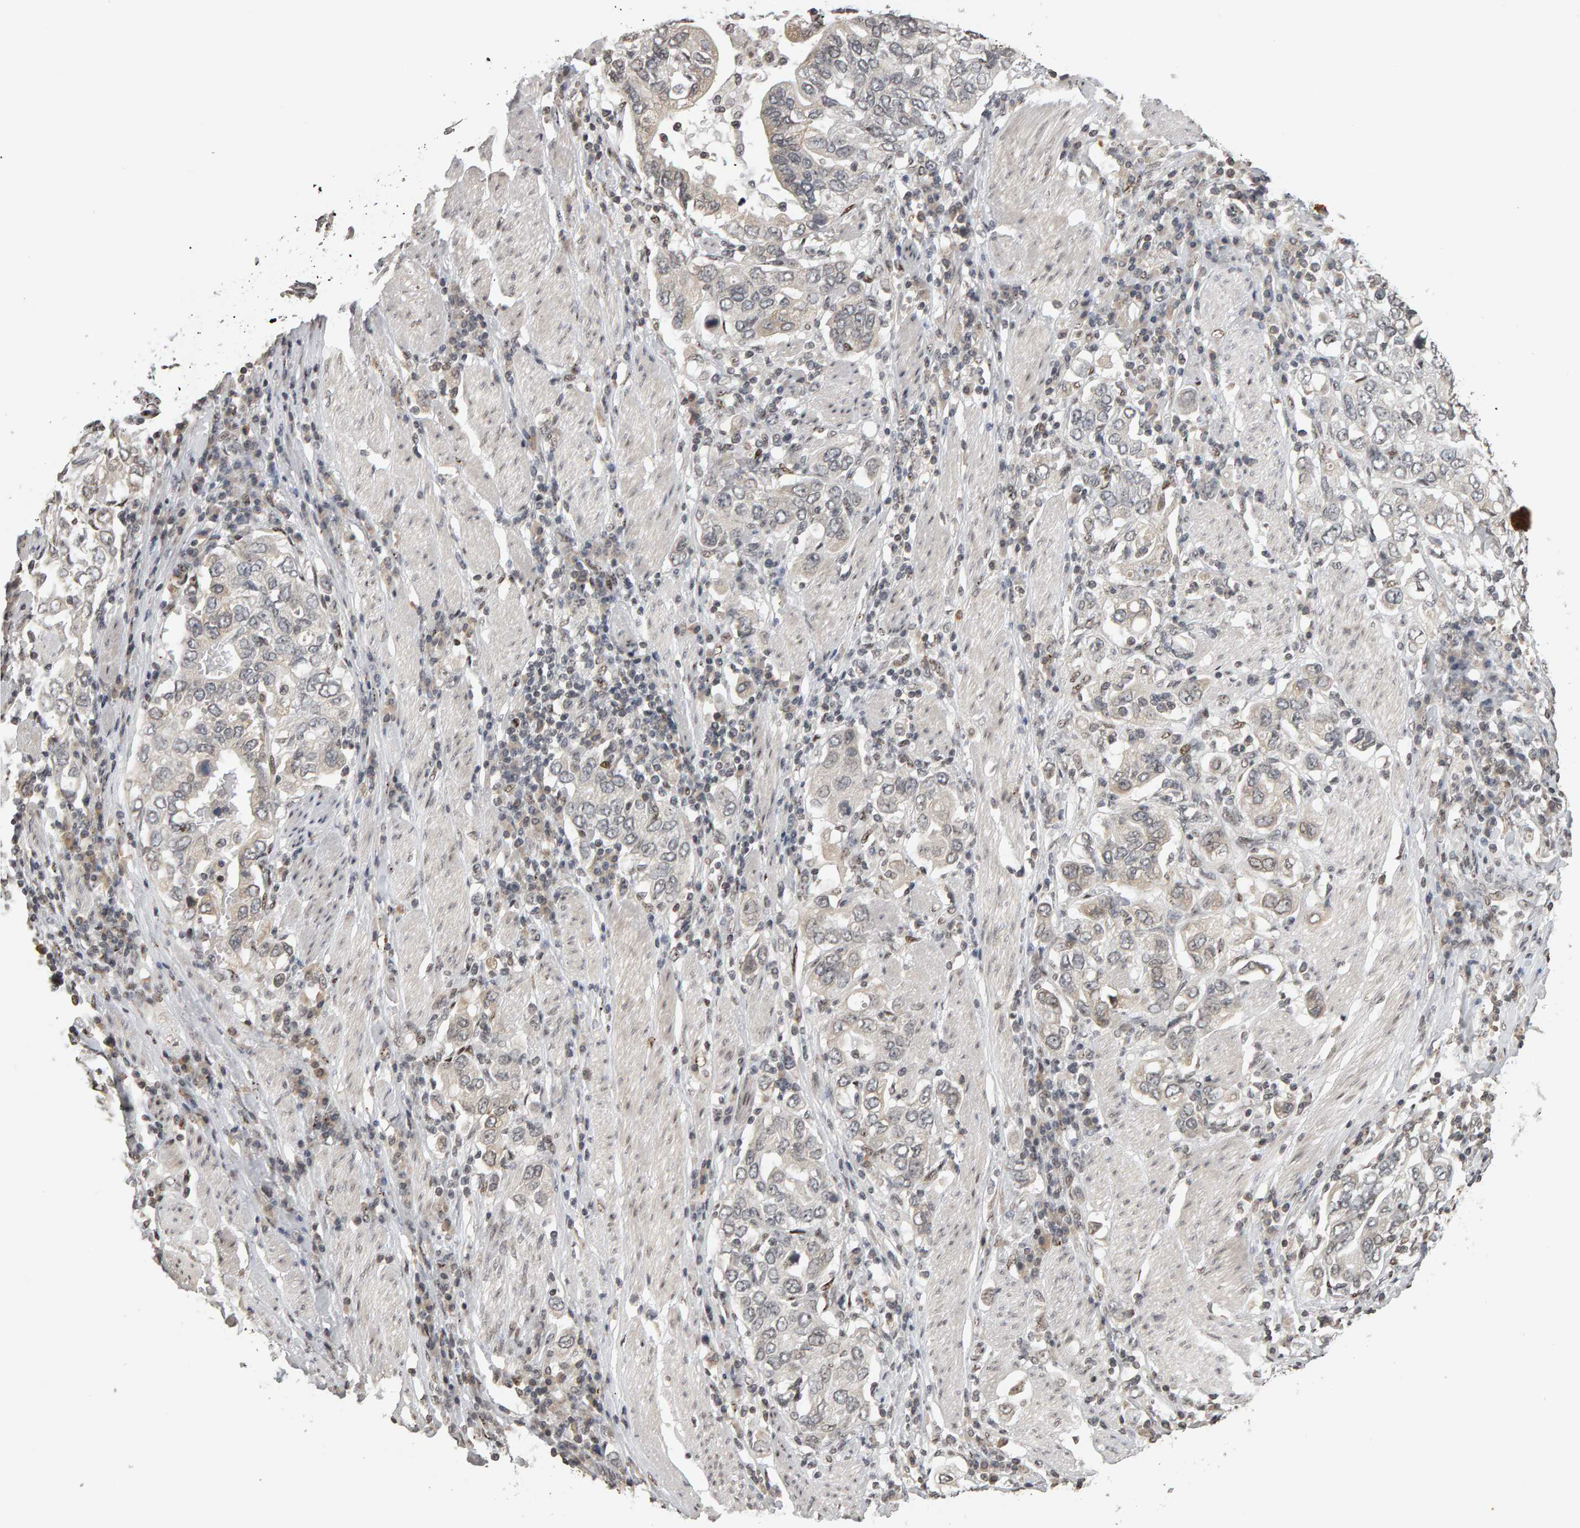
{"staining": {"intensity": "negative", "quantity": "none", "location": "none"}, "tissue": "stomach cancer", "cell_type": "Tumor cells", "image_type": "cancer", "snomed": [{"axis": "morphology", "description": "Adenocarcinoma, NOS"}, {"axis": "topography", "description": "Stomach, upper"}], "caption": "Immunohistochemistry photomicrograph of neoplastic tissue: human stomach cancer stained with DAB (3,3'-diaminobenzidine) reveals no significant protein positivity in tumor cells.", "gene": "TRAM1", "patient": {"sex": "male", "age": 62}}